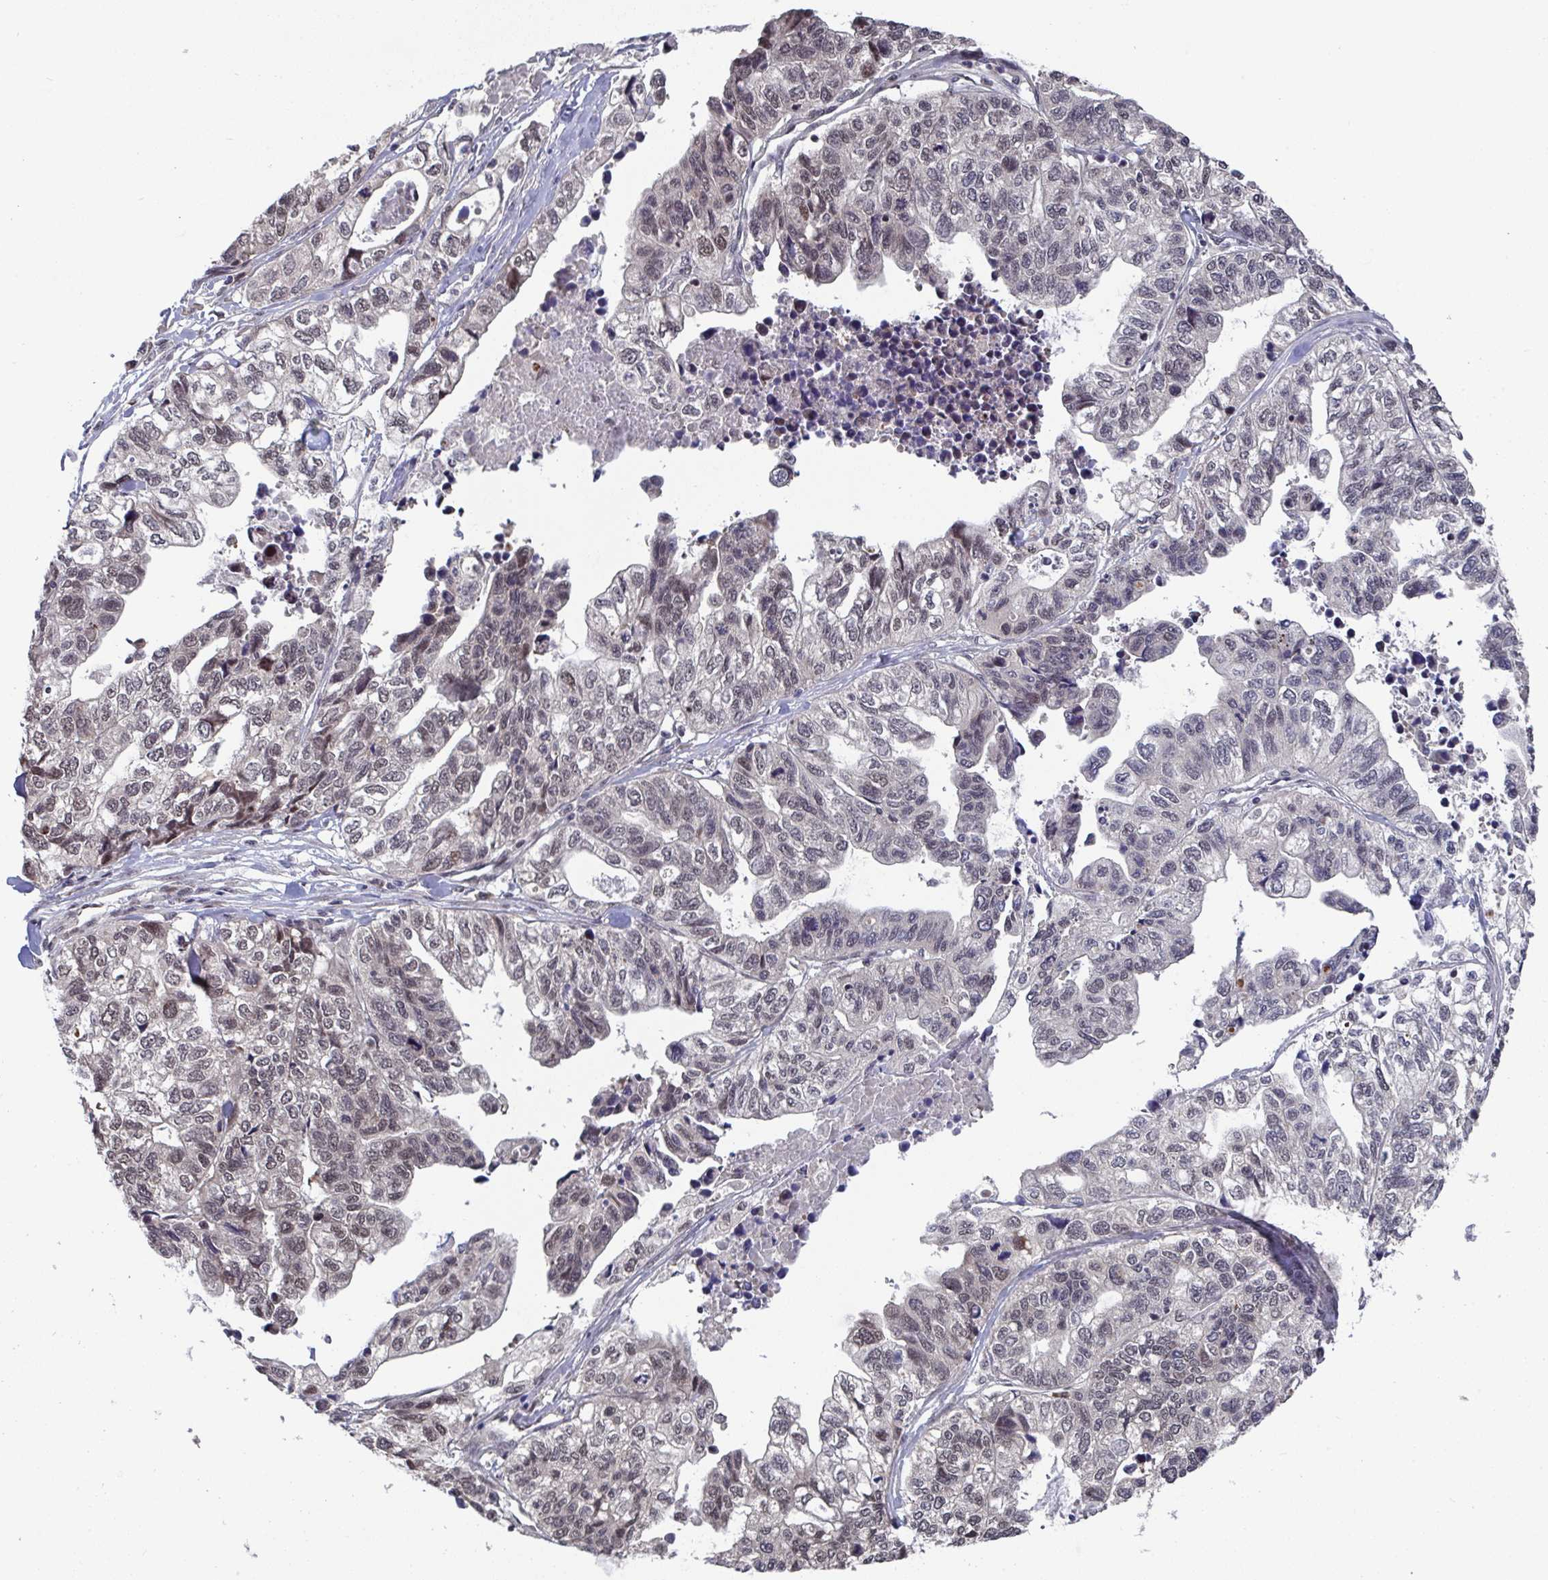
{"staining": {"intensity": "weak", "quantity": ">75%", "location": "nuclear"}, "tissue": "stomach cancer", "cell_type": "Tumor cells", "image_type": "cancer", "snomed": [{"axis": "morphology", "description": "Adenocarcinoma, NOS"}, {"axis": "topography", "description": "Stomach, upper"}], "caption": "Stomach cancer (adenocarcinoma) was stained to show a protein in brown. There is low levels of weak nuclear staining in about >75% of tumor cells.", "gene": "JMJD1C", "patient": {"sex": "female", "age": 67}}